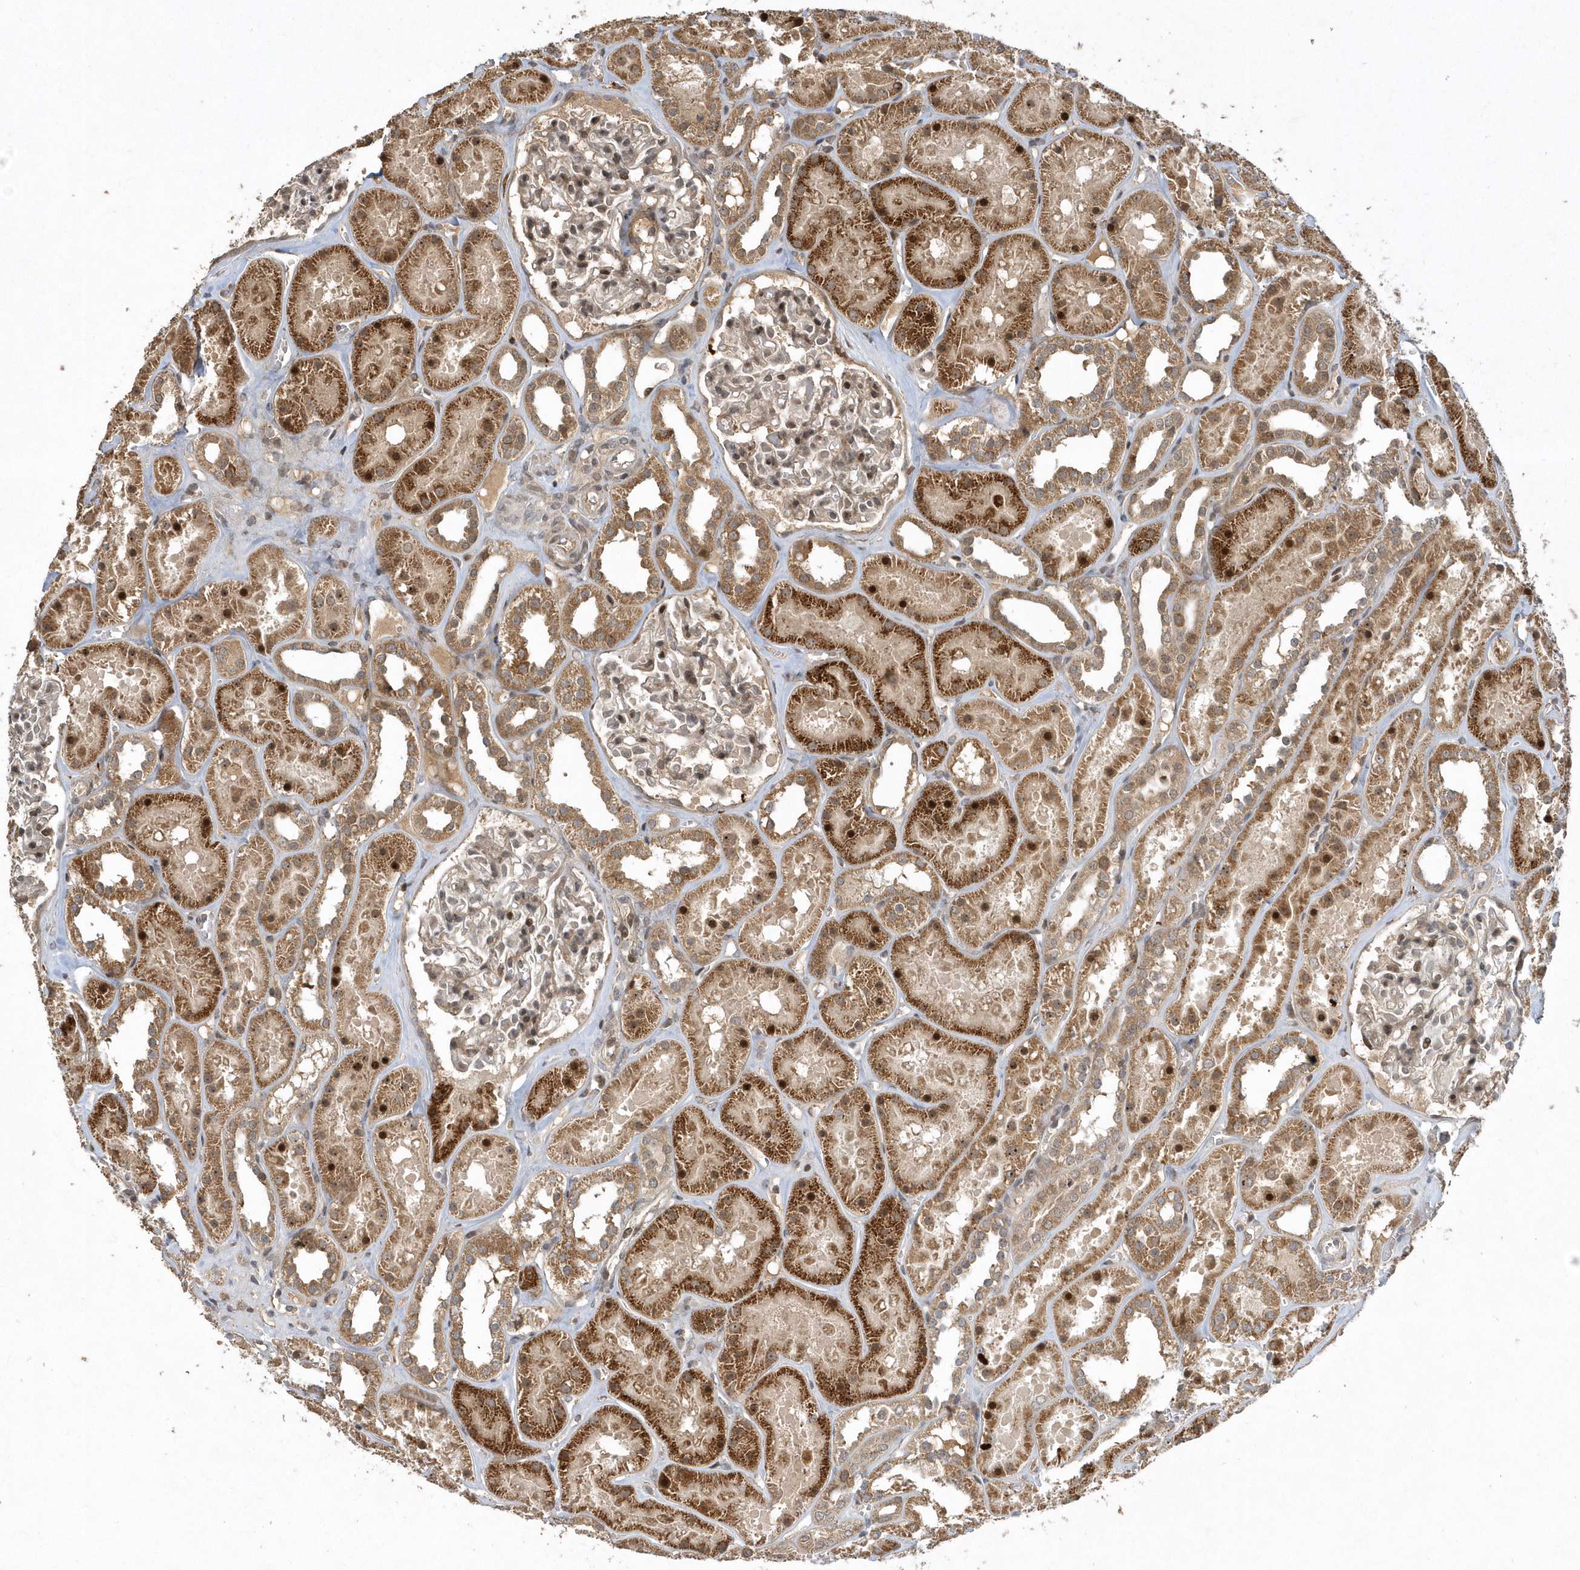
{"staining": {"intensity": "moderate", "quantity": "25%-75%", "location": "nuclear"}, "tissue": "kidney", "cell_type": "Cells in glomeruli", "image_type": "normal", "snomed": [{"axis": "morphology", "description": "Normal tissue, NOS"}, {"axis": "topography", "description": "Kidney"}], "caption": "Benign kidney exhibits moderate nuclear staining in approximately 25%-75% of cells in glomeruli Nuclei are stained in blue..", "gene": "TRAIP", "patient": {"sex": "female", "age": 41}}